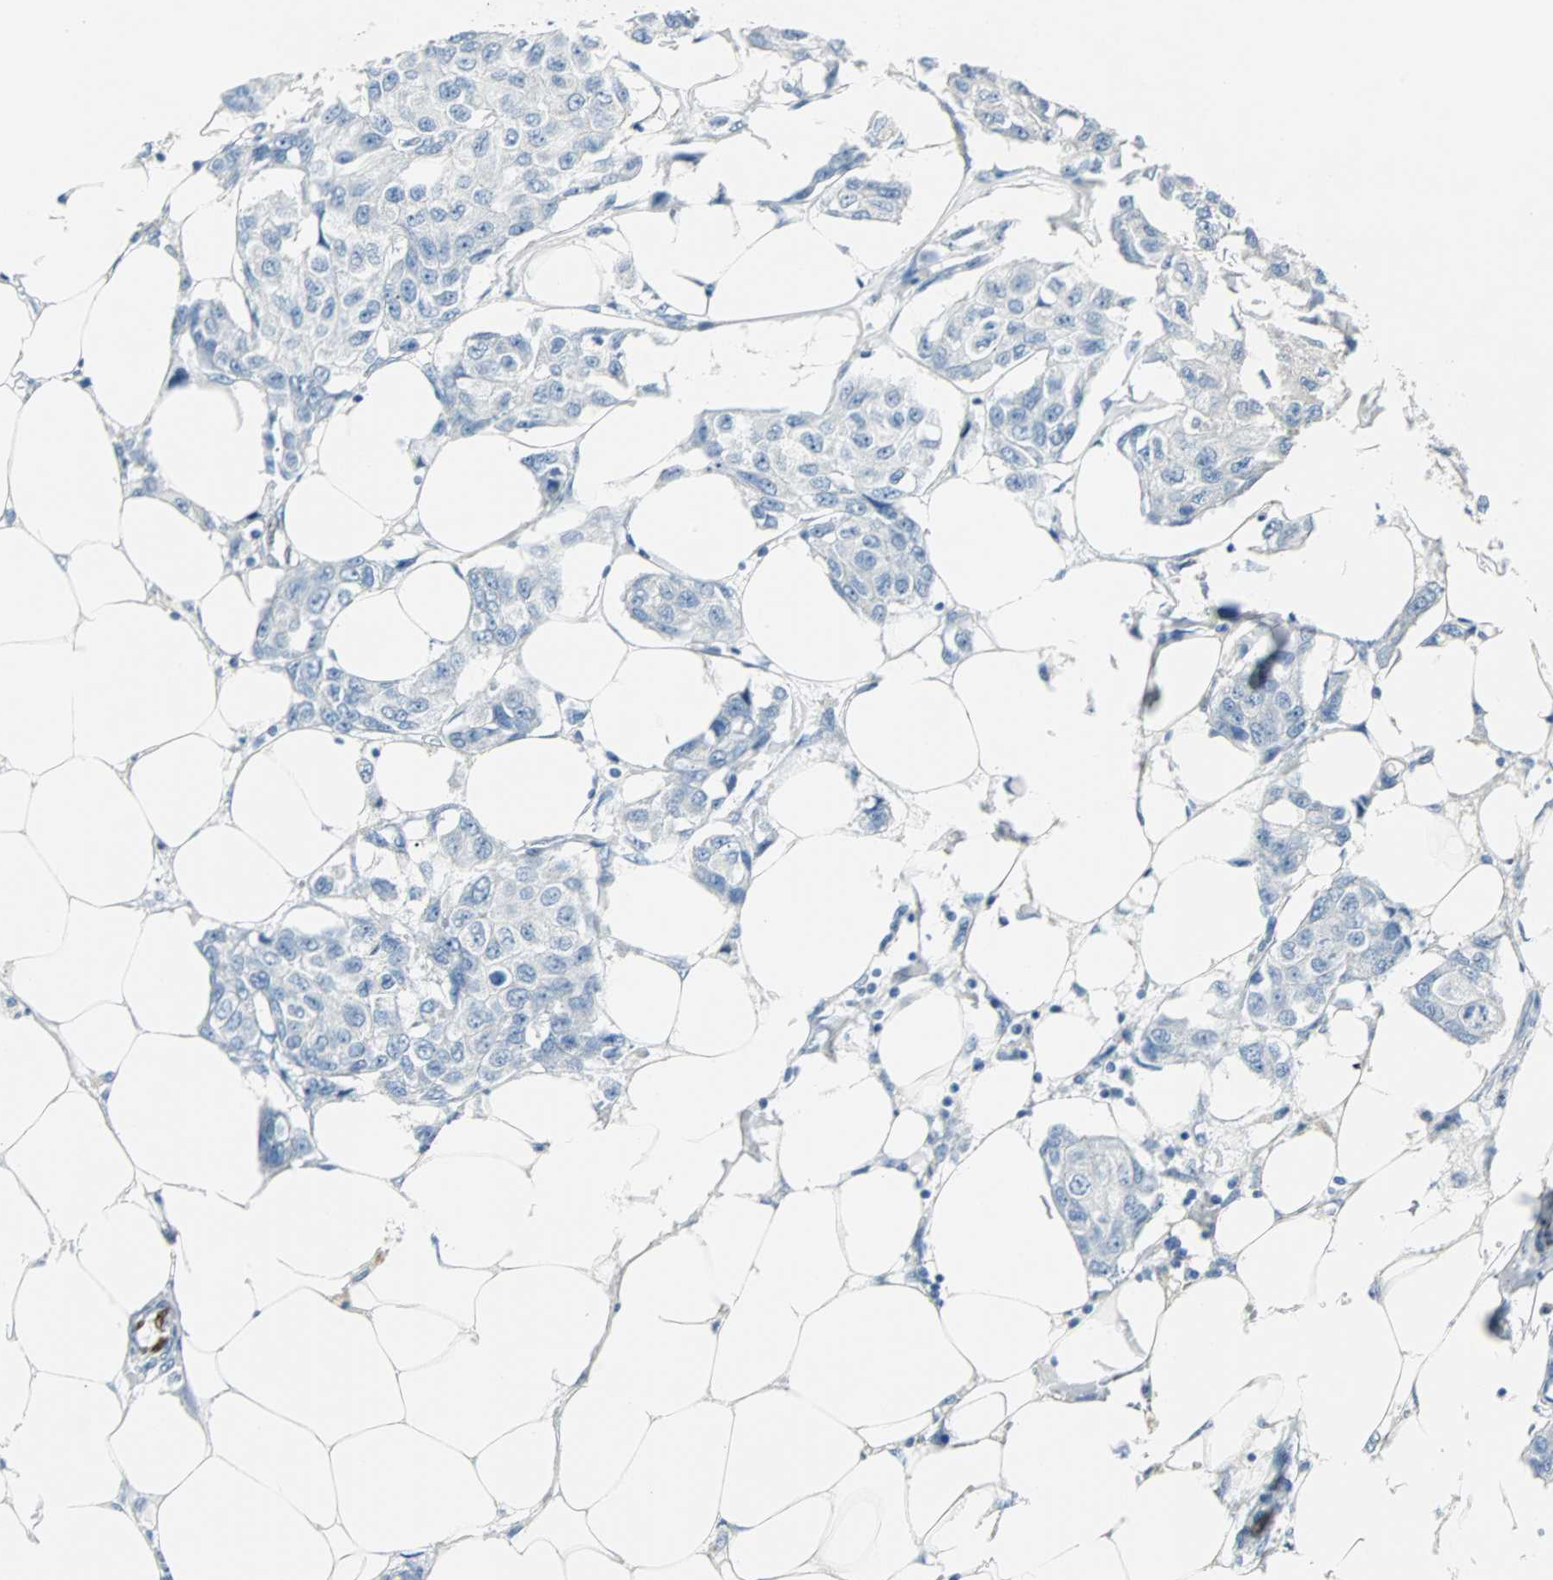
{"staining": {"intensity": "negative", "quantity": "none", "location": "none"}, "tissue": "breast cancer", "cell_type": "Tumor cells", "image_type": "cancer", "snomed": [{"axis": "morphology", "description": "Duct carcinoma"}, {"axis": "topography", "description": "Breast"}], "caption": "Tumor cells show no significant protein expression in breast cancer.", "gene": "IL33", "patient": {"sex": "female", "age": 80}}